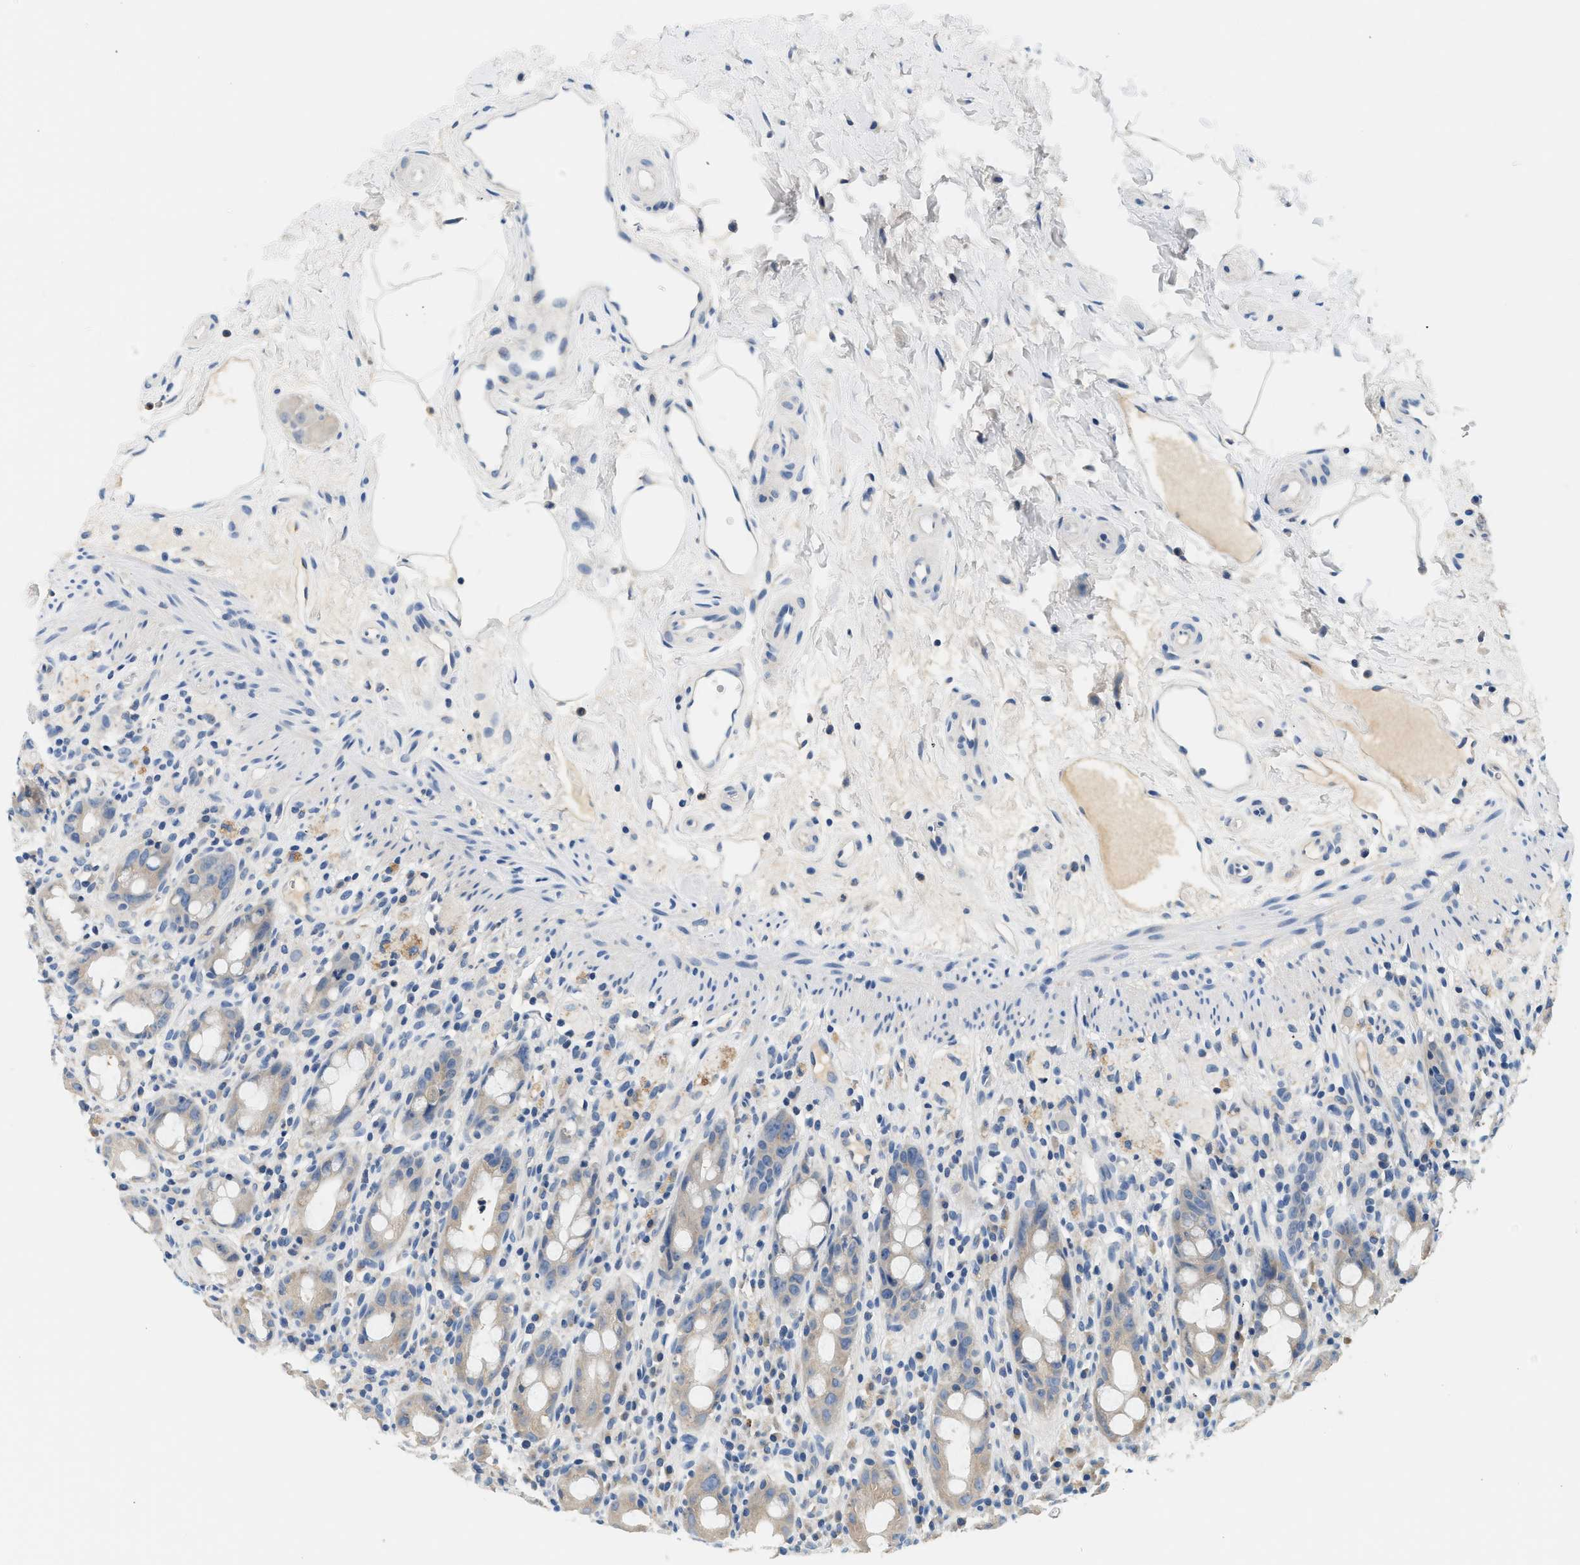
{"staining": {"intensity": "weak", "quantity": "<25%", "location": "cytoplasmic/membranous"}, "tissue": "rectum", "cell_type": "Glandular cells", "image_type": "normal", "snomed": [{"axis": "morphology", "description": "Normal tissue, NOS"}, {"axis": "topography", "description": "Rectum"}], "caption": "An immunohistochemistry (IHC) image of benign rectum is shown. There is no staining in glandular cells of rectum.", "gene": "SLC35E1", "patient": {"sex": "male", "age": 44}}